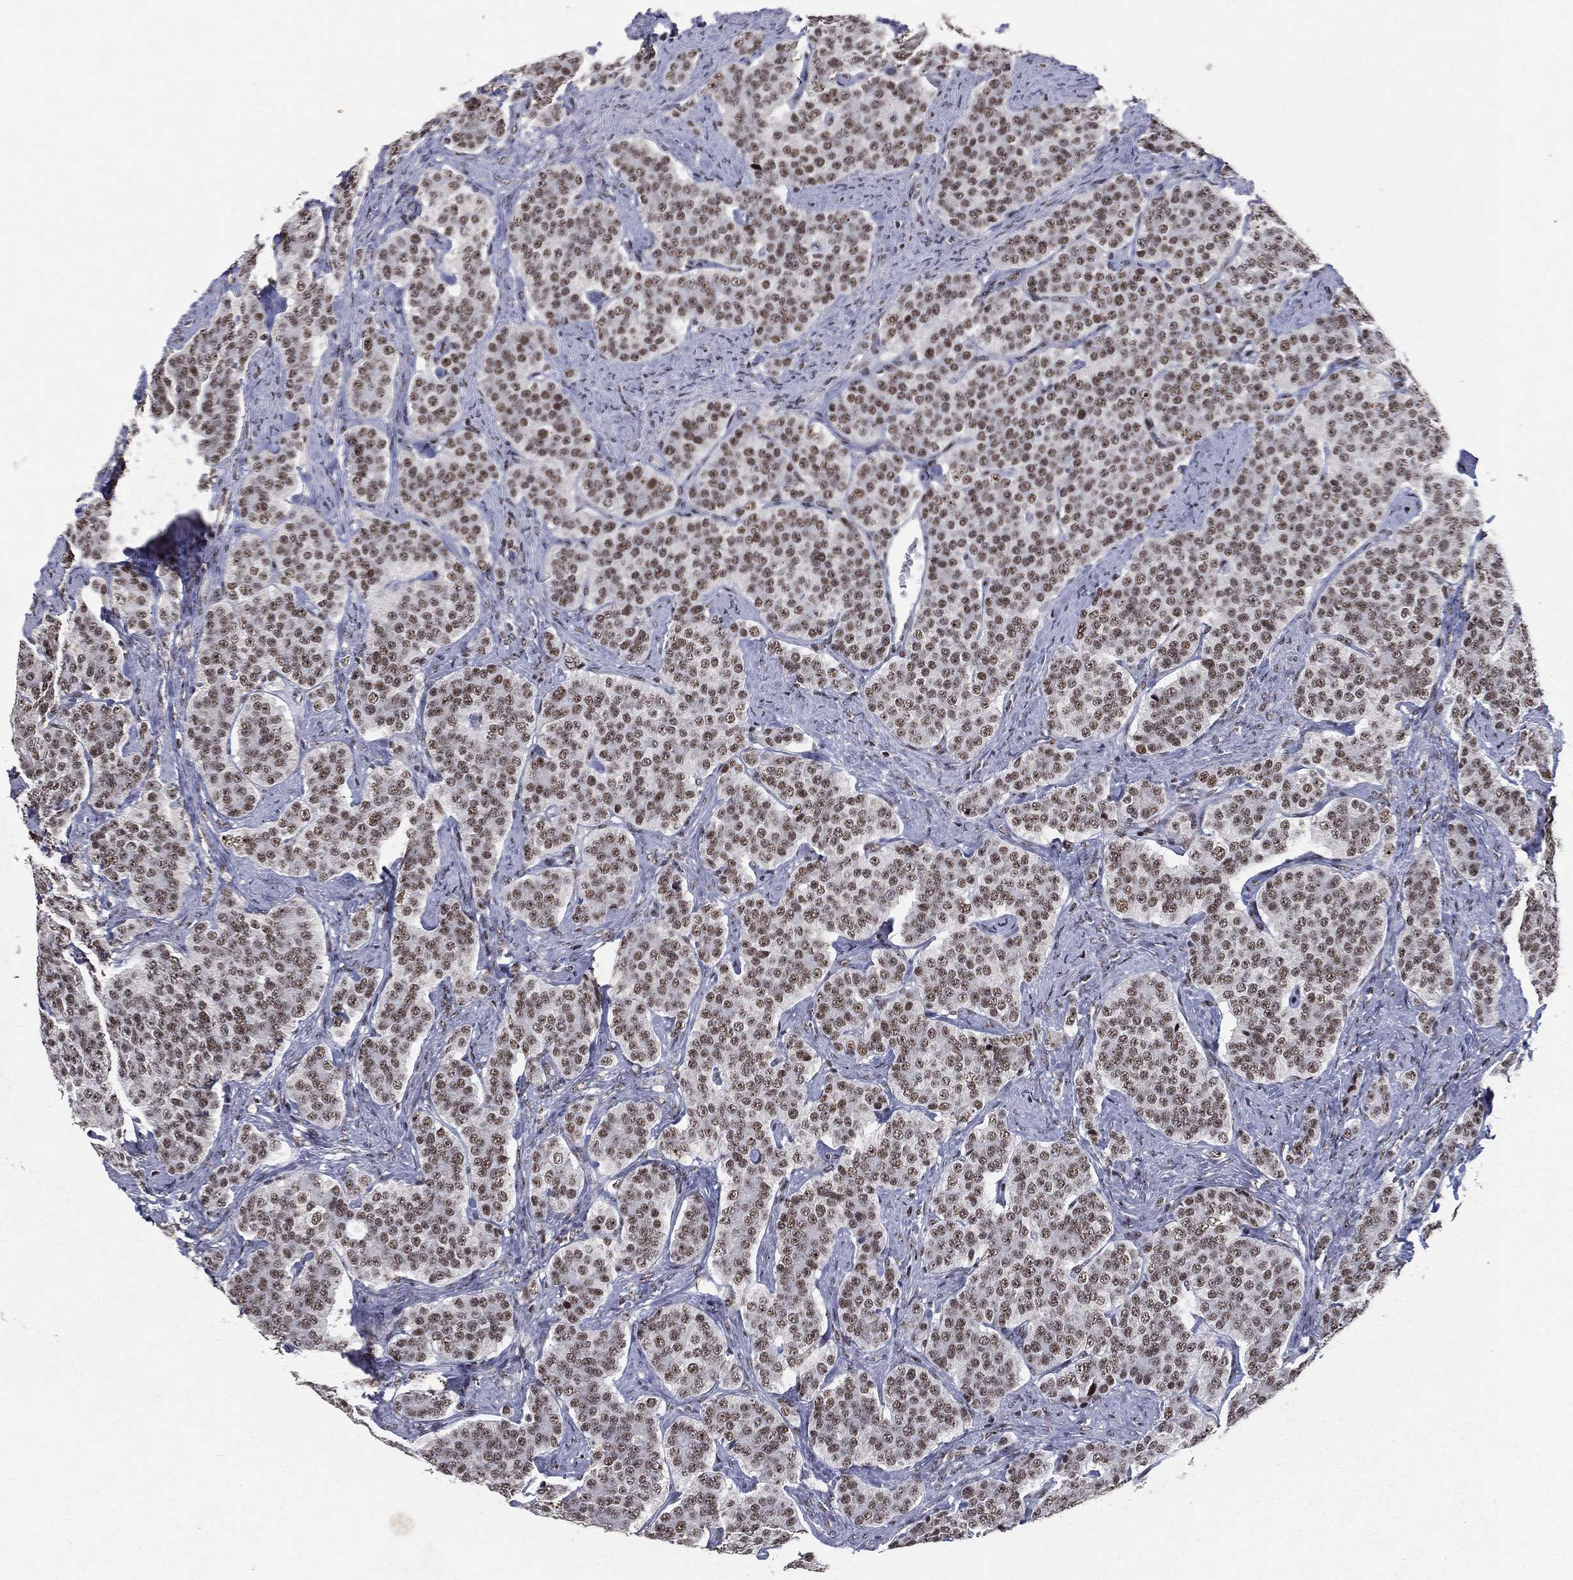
{"staining": {"intensity": "moderate", "quantity": ">75%", "location": "nuclear"}, "tissue": "carcinoid", "cell_type": "Tumor cells", "image_type": "cancer", "snomed": [{"axis": "morphology", "description": "Carcinoid, malignant, NOS"}, {"axis": "topography", "description": "Small intestine"}], "caption": "Immunohistochemical staining of human carcinoid reveals moderate nuclear protein expression in about >75% of tumor cells.", "gene": "DDX27", "patient": {"sex": "female", "age": 58}}